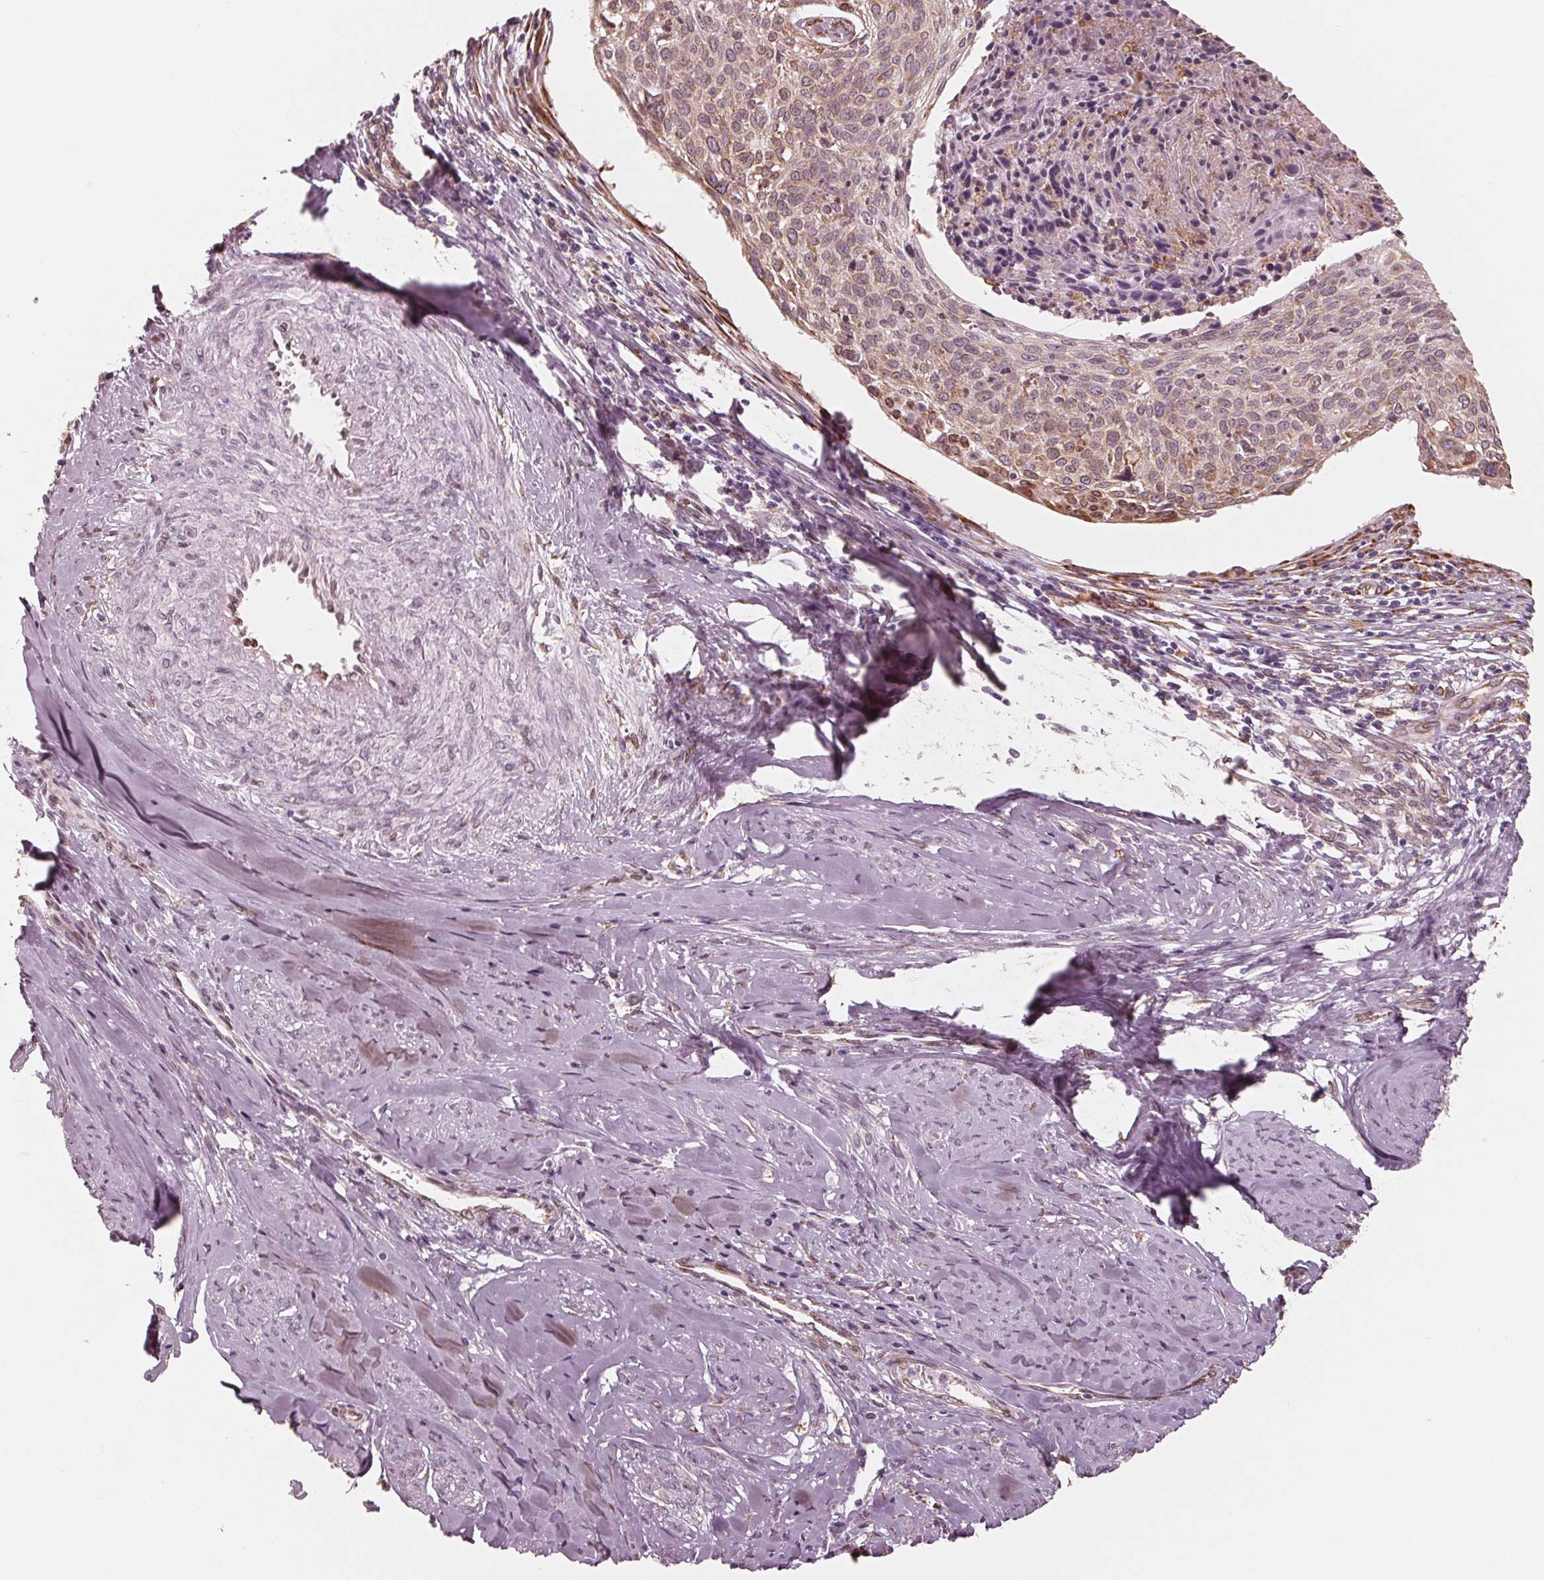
{"staining": {"intensity": "weak", "quantity": "25%-75%", "location": "cytoplasmic/membranous"}, "tissue": "cervical cancer", "cell_type": "Tumor cells", "image_type": "cancer", "snomed": [{"axis": "morphology", "description": "Squamous cell carcinoma, NOS"}, {"axis": "topography", "description": "Cervix"}], "caption": "A micrograph of human cervical squamous cell carcinoma stained for a protein reveals weak cytoplasmic/membranous brown staining in tumor cells.", "gene": "IKBIP", "patient": {"sex": "female", "age": 49}}